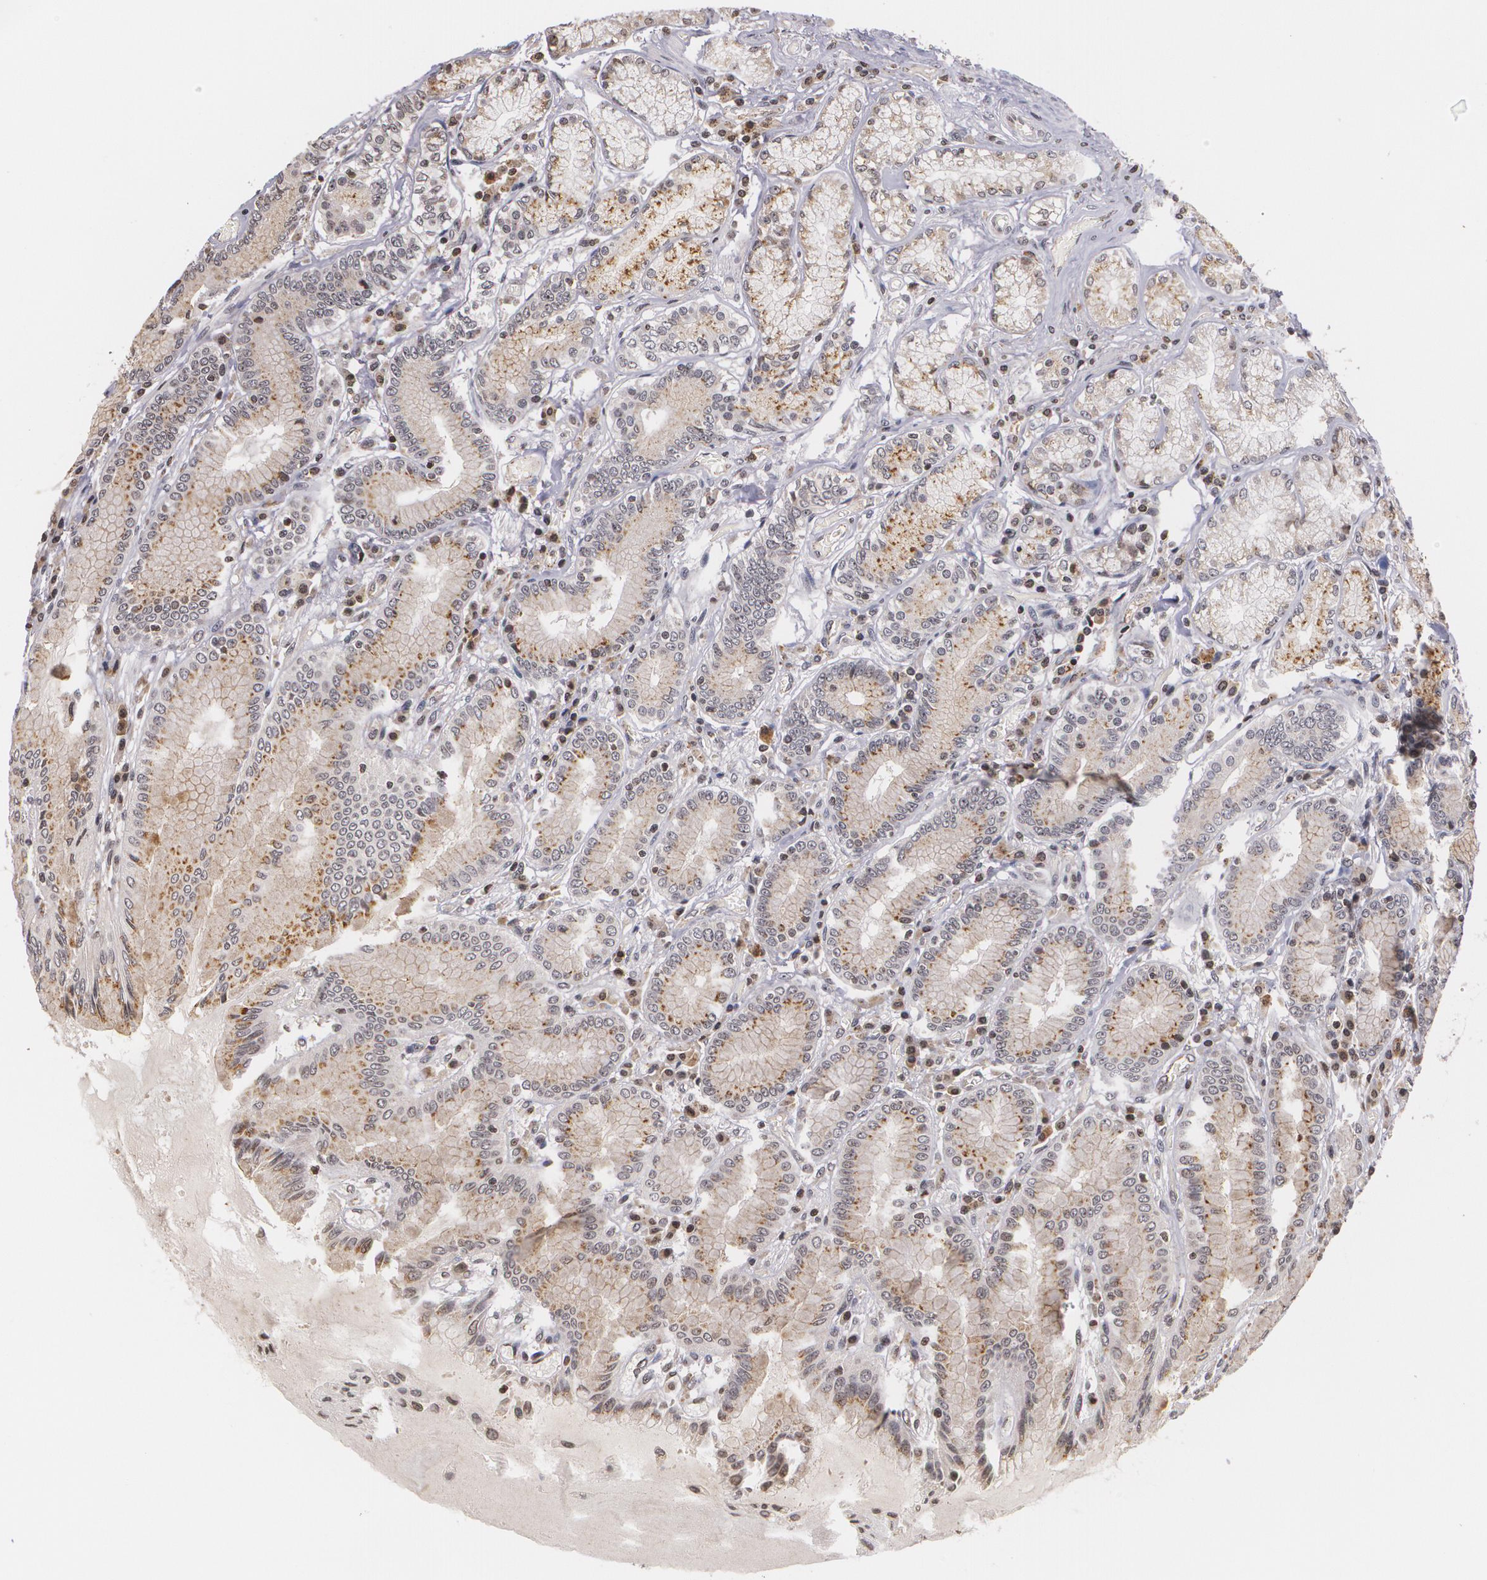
{"staining": {"intensity": "moderate", "quantity": "25%-75%", "location": "cytoplasmic/membranous,nuclear"}, "tissue": "stomach", "cell_type": "Glandular cells", "image_type": "normal", "snomed": [{"axis": "morphology", "description": "Normal tissue, NOS"}, {"axis": "morphology", "description": "Adenocarcinoma, NOS"}, {"axis": "topography", "description": "Stomach, lower"}], "caption": "IHC staining of normal stomach, which demonstrates medium levels of moderate cytoplasmic/membranous,nuclear staining in approximately 25%-75% of glandular cells indicating moderate cytoplasmic/membranous,nuclear protein expression. The staining was performed using DAB (brown) for protein detection and nuclei were counterstained in hematoxylin (blue).", "gene": "VAV3", "patient": {"sex": "female", "age": 76}}